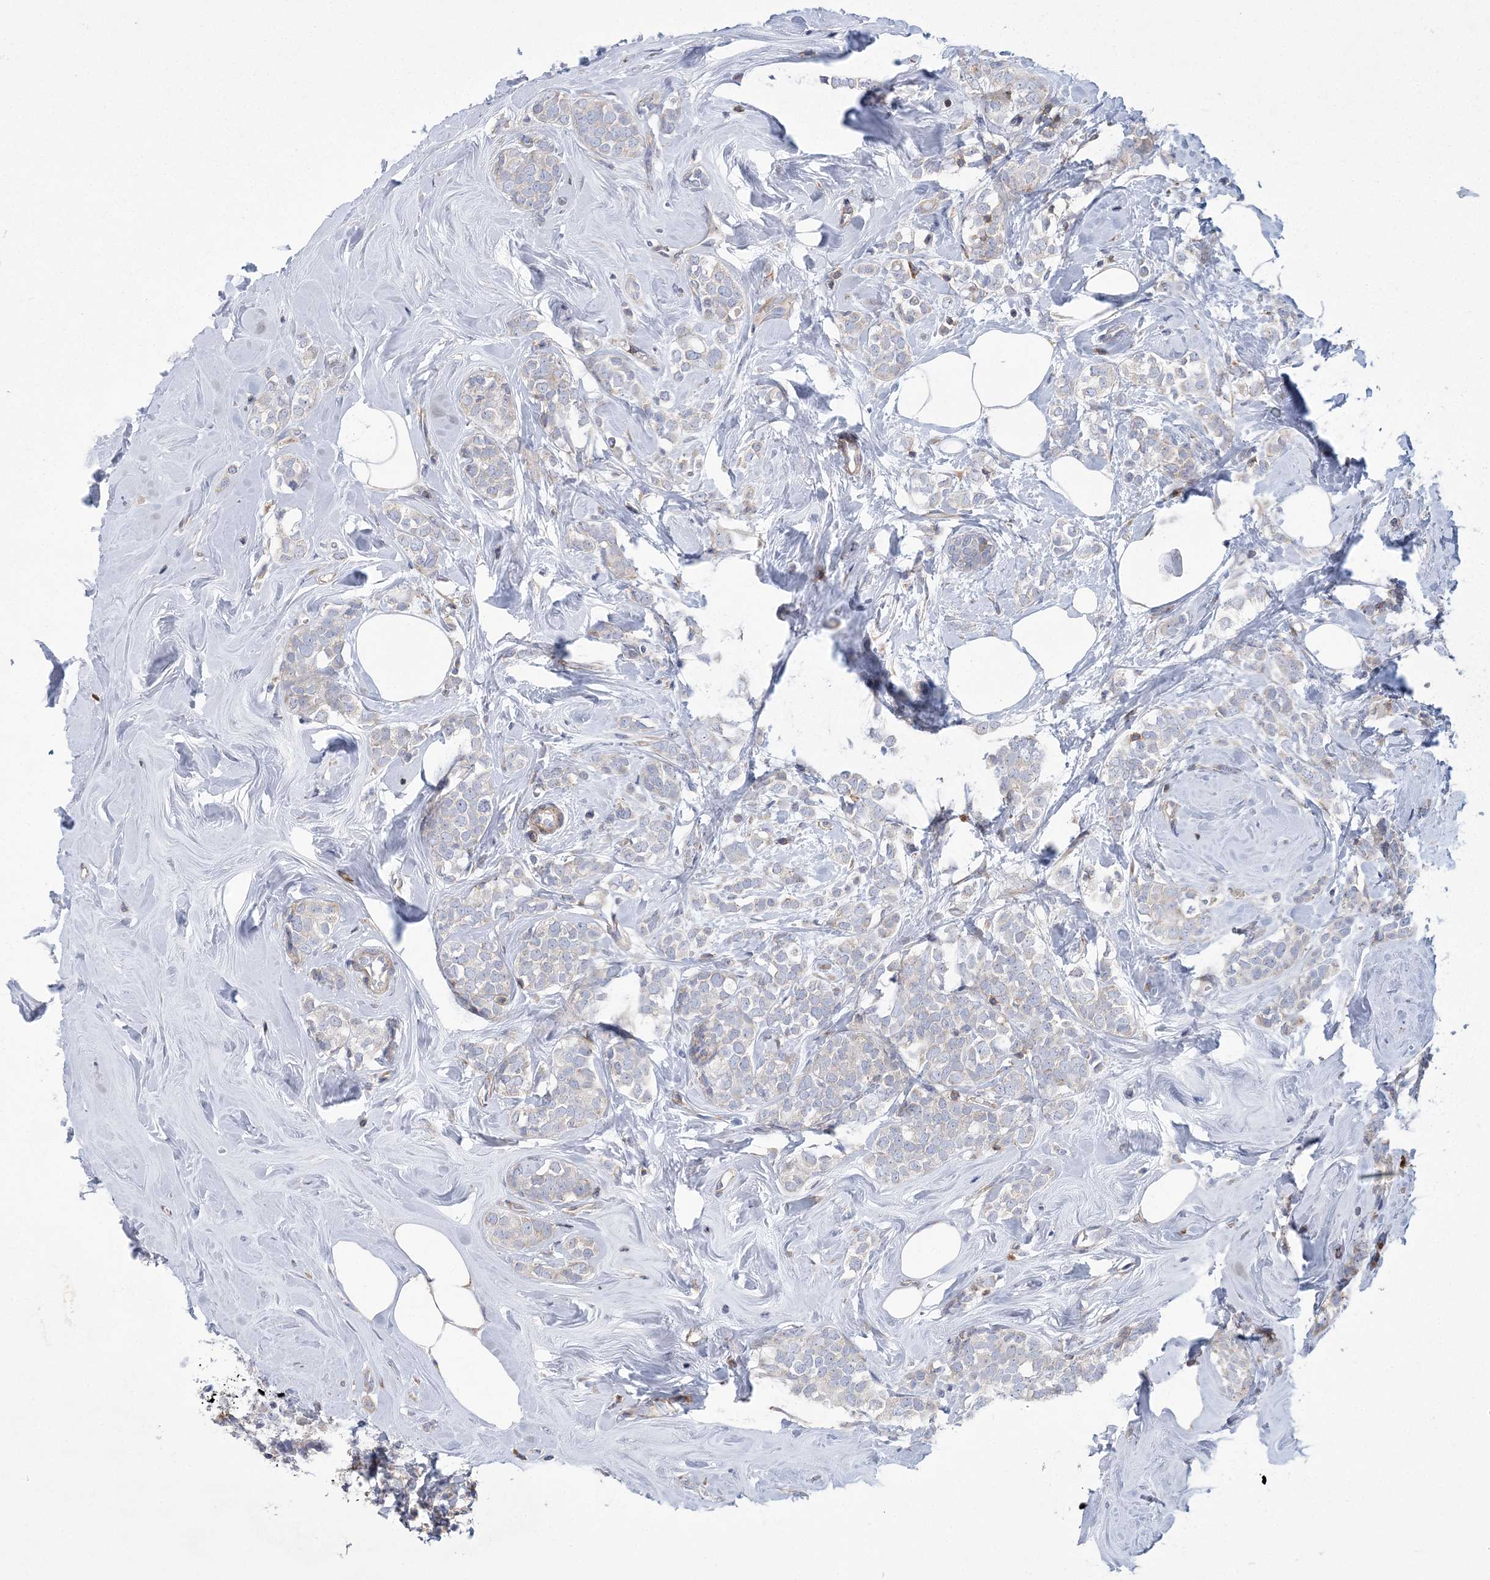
{"staining": {"intensity": "negative", "quantity": "none", "location": "none"}, "tissue": "breast cancer", "cell_type": "Tumor cells", "image_type": "cancer", "snomed": [{"axis": "morphology", "description": "Lobular carcinoma"}, {"axis": "topography", "description": "Breast"}], "caption": "The image shows no staining of tumor cells in breast cancer (lobular carcinoma).", "gene": "ARSJ", "patient": {"sex": "female", "age": 47}}